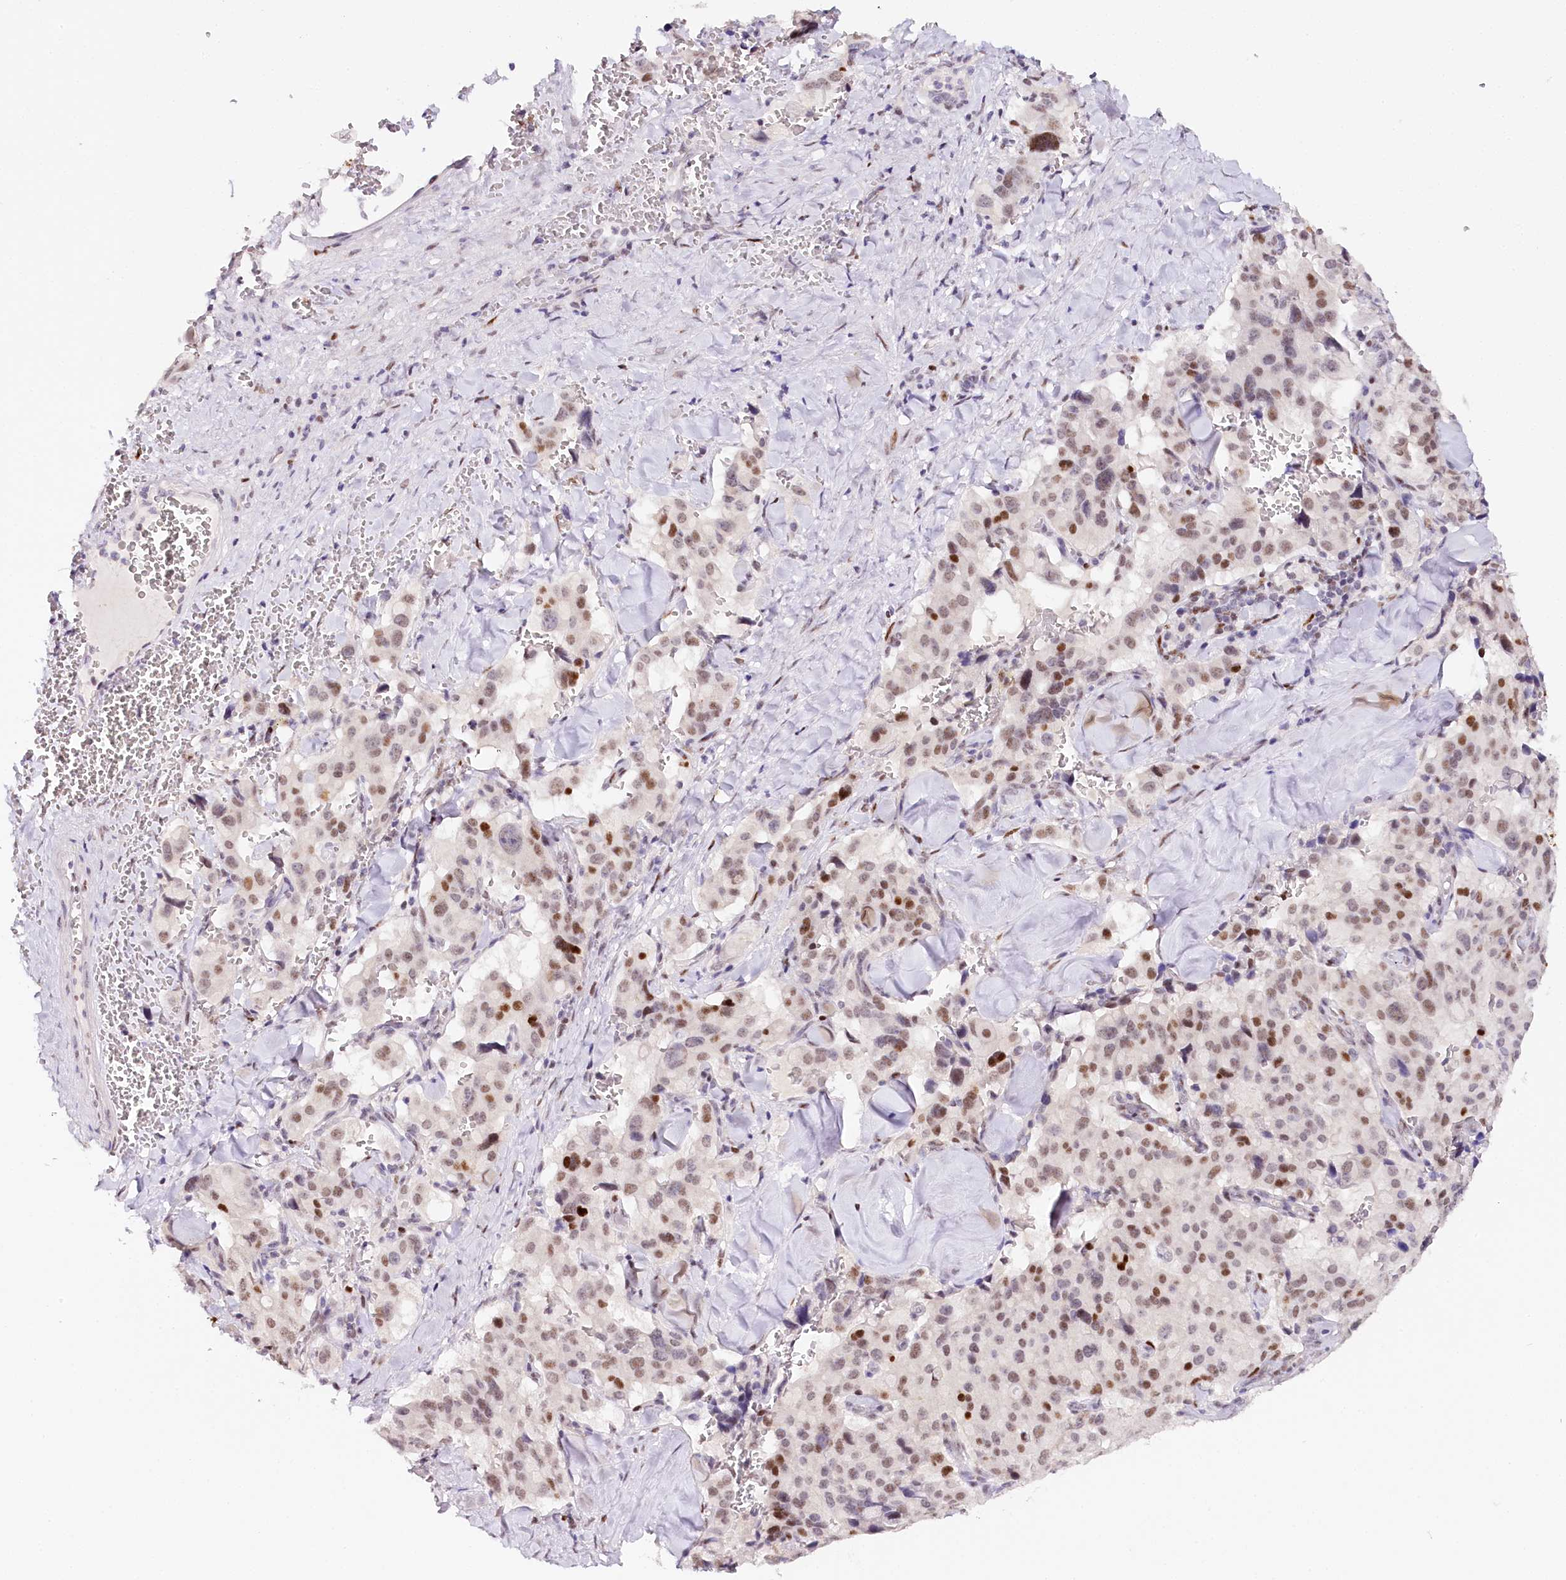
{"staining": {"intensity": "moderate", "quantity": ">75%", "location": "nuclear"}, "tissue": "pancreatic cancer", "cell_type": "Tumor cells", "image_type": "cancer", "snomed": [{"axis": "morphology", "description": "Adenocarcinoma, NOS"}, {"axis": "topography", "description": "Pancreas"}], "caption": "Brown immunohistochemical staining in adenocarcinoma (pancreatic) demonstrates moderate nuclear expression in about >75% of tumor cells. The protein is shown in brown color, while the nuclei are stained blue.", "gene": "TP53", "patient": {"sex": "male", "age": 65}}